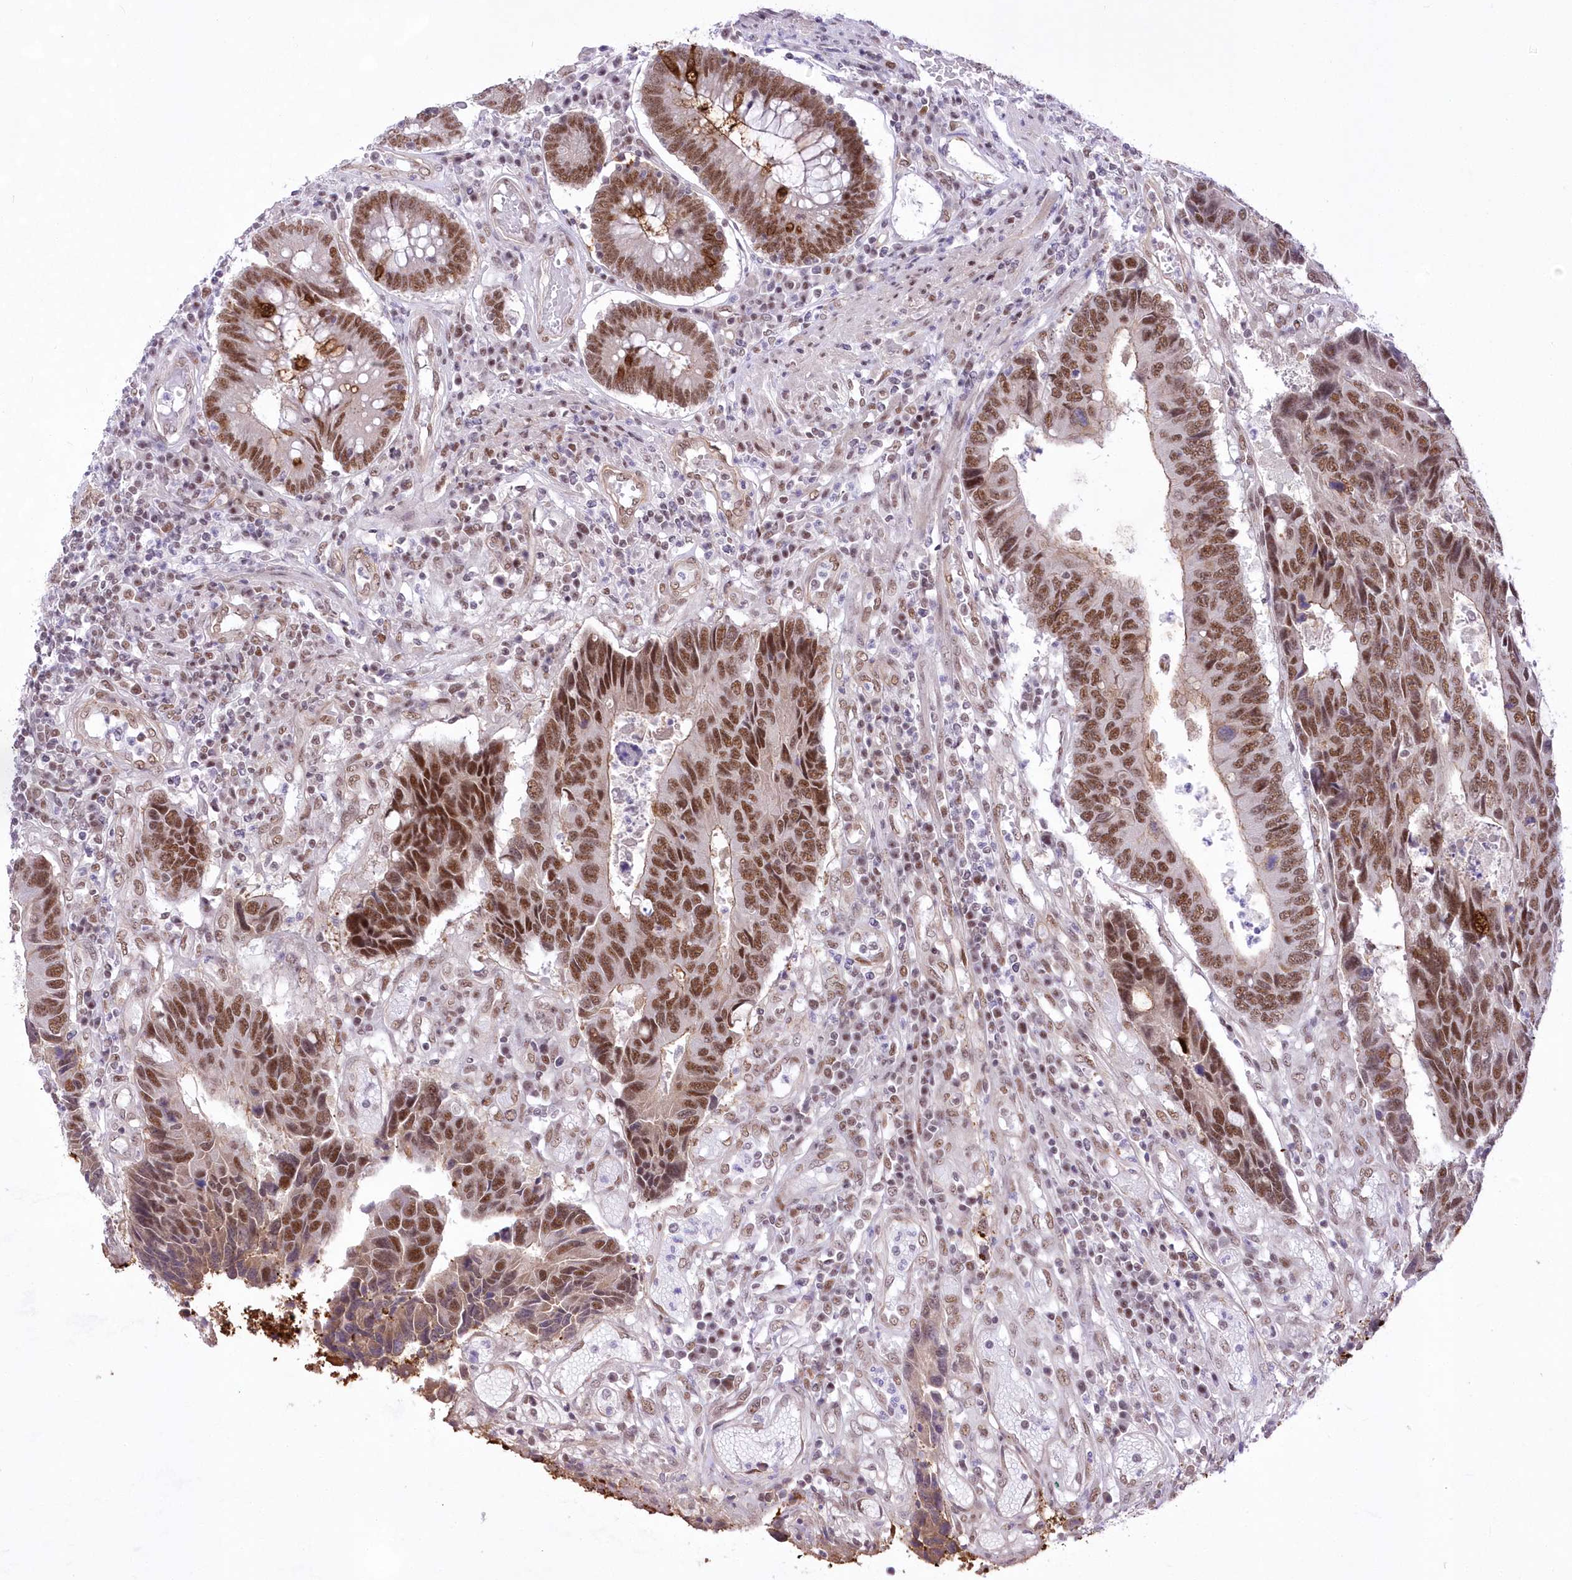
{"staining": {"intensity": "moderate", "quantity": ">75%", "location": "nuclear"}, "tissue": "colorectal cancer", "cell_type": "Tumor cells", "image_type": "cancer", "snomed": [{"axis": "morphology", "description": "Adenocarcinoma, NOS"}, {"axis": "topography", "description": "Rectum"}], "caption": "Protein staining of colorectal adenocarcinoma tissue shows moderate nuclear staining in approximately >75% of tumor cells.", "gene": "NSUN2", "patient": {"sex": "male", "age": 84}}